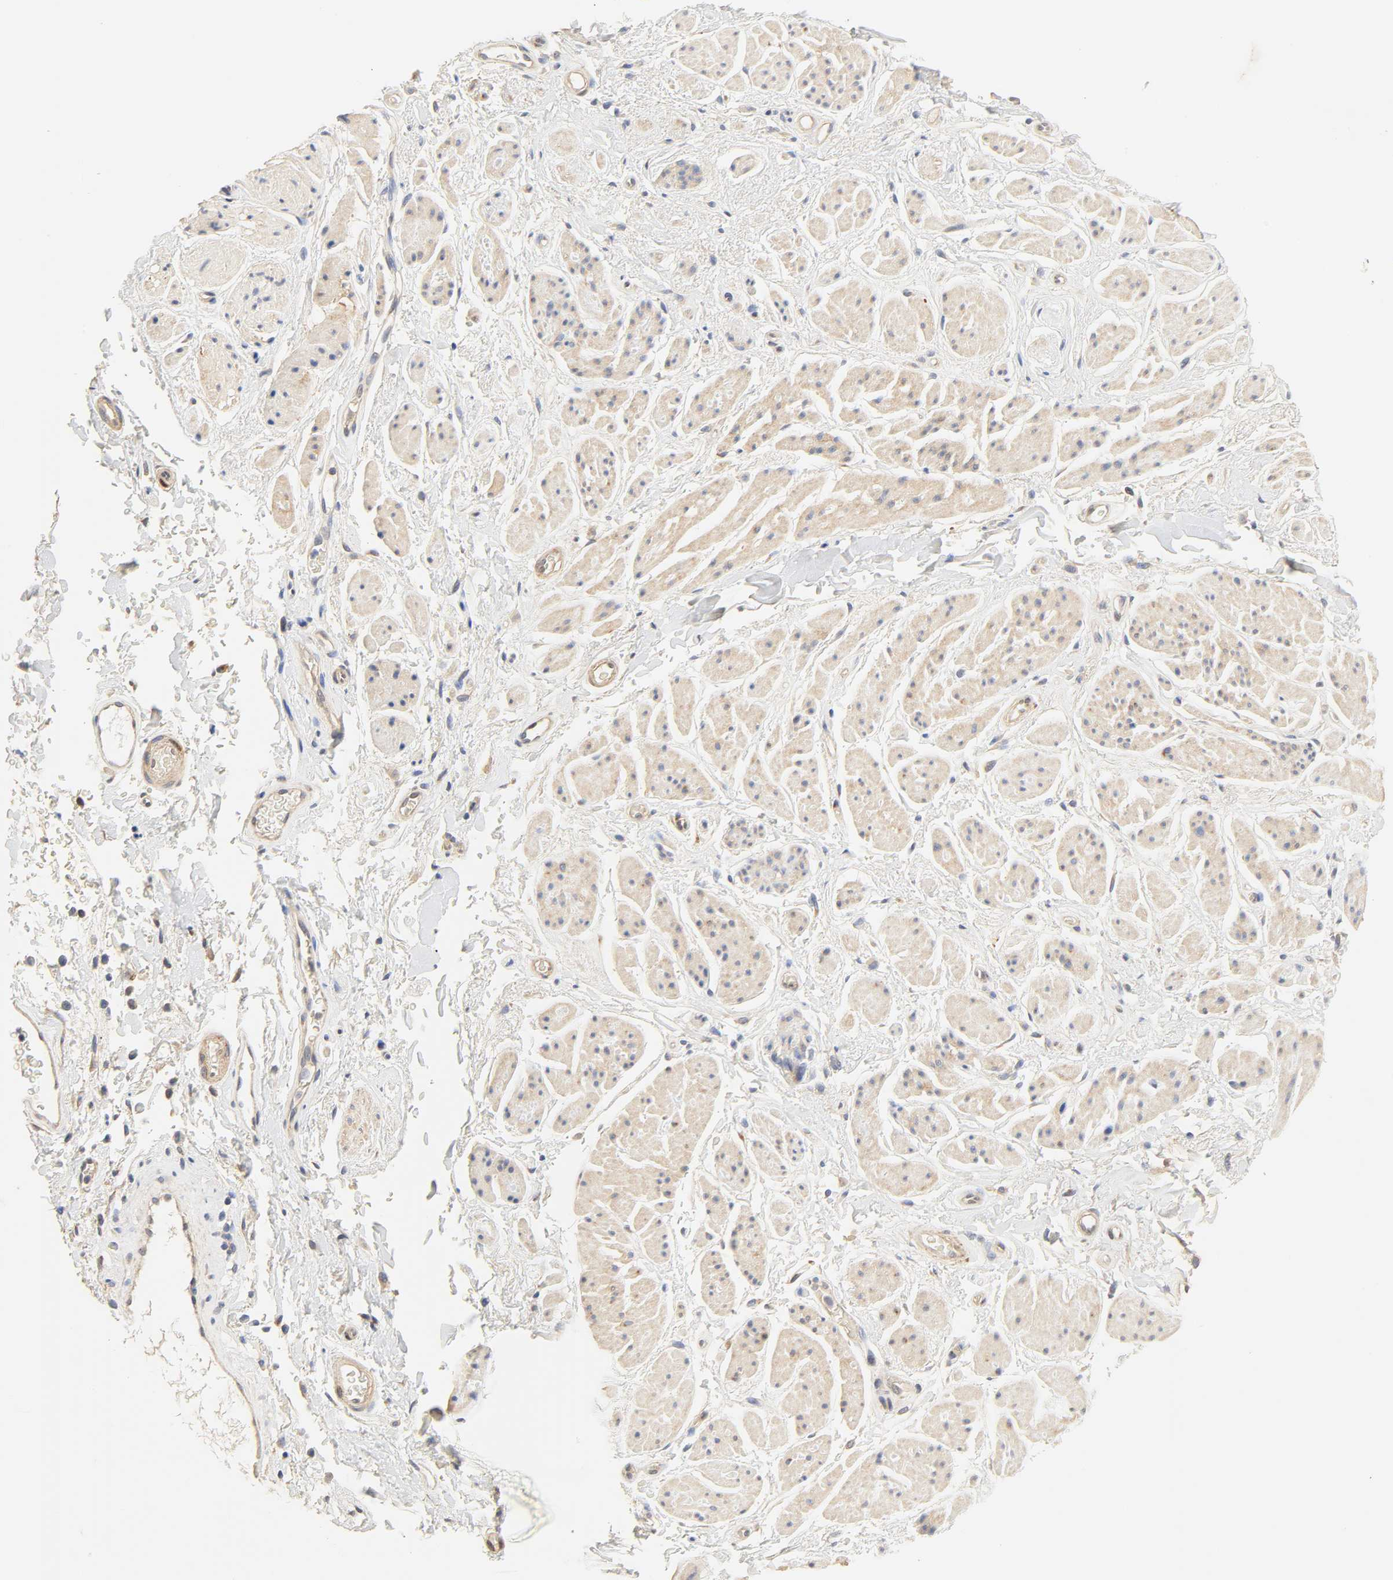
{"staining": {"intensity": "weak", "quantity": "25%-75%", "location": "cytoplasmic/membranous"}, "tissue": "adipose tissue", "cell_type": "Adipocytes", "image_type": "normal", "snomed": [{"axis": "morphology", "description": "Normal tissue, NOS"}, {"axis": "topography", "description": "Soft tissue"}, {"axis": "topography", "description": "Peripheral nerve tissue"}], "caption": "This photomicrograph displays immunohistochemistry staining of unremarkable human adipose tissue, with low weak cytoplasmic/membranous expression in approximately 25%-75% of adipocytes.", "gene": "BORCS8", "patient": {"sex": "female", "age": 71}}